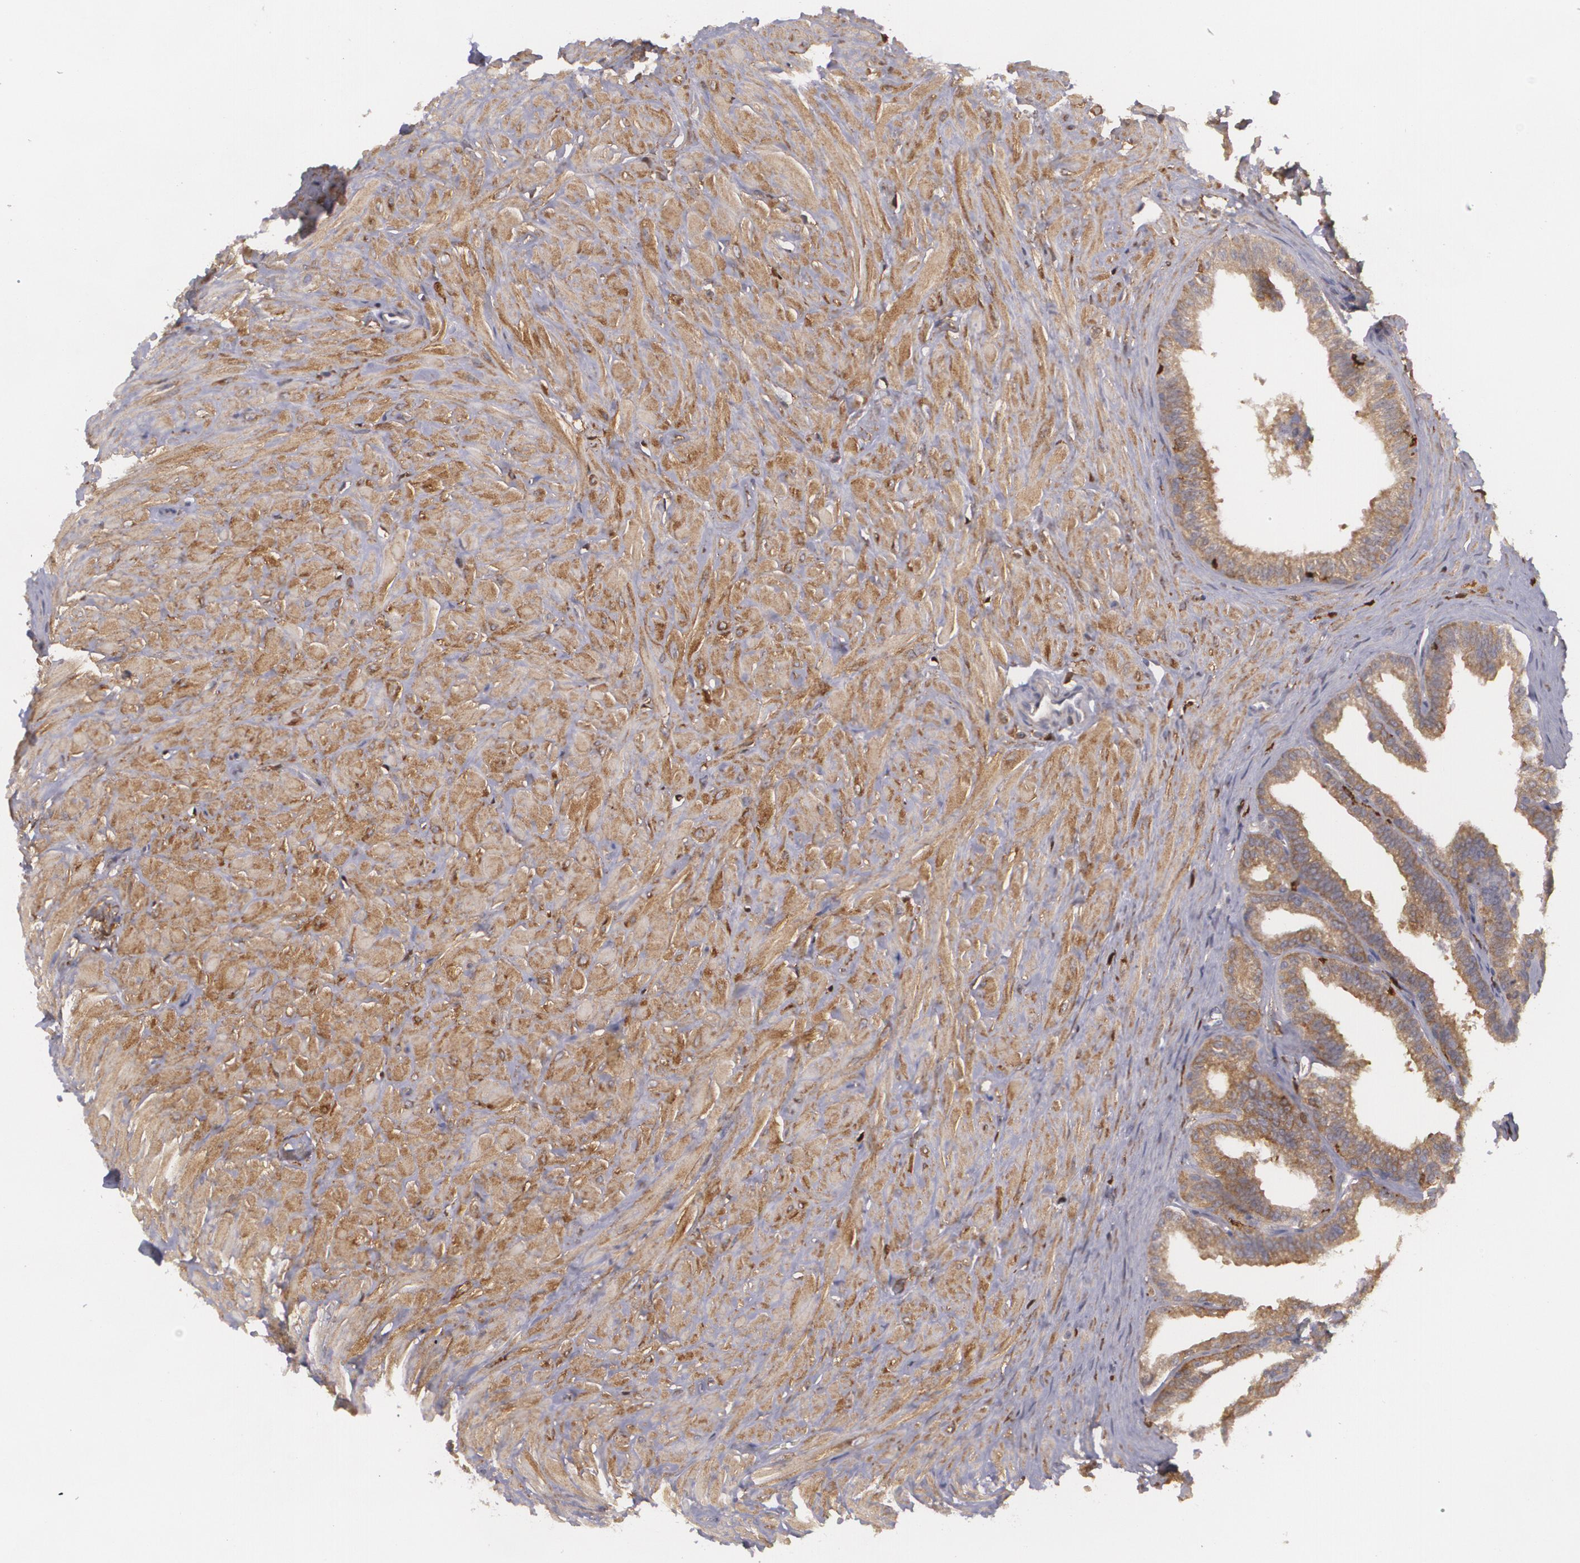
{"staining": {"intensity": "moderate", "quantity": ">75%", "location": "cytoplasmic/membranous"}, "tissue": "seminal vesicle", "cell_type": "Glandular cells", "image_type": "normal", "snomed": [{"axis": "morphology", "description": "Normal tissue, NOS"}, {"axis": "topography", "description": "Seminal veicle"}], "caption": "Approximately >75% of glandular cells in benign human seminal vesicle reveal moderate cytoplasmic/membranous protein expression as visualized by brown immunohistochemical staining.", "gene": "BIN1", "patient": {"sex": "male", "age": 26}}